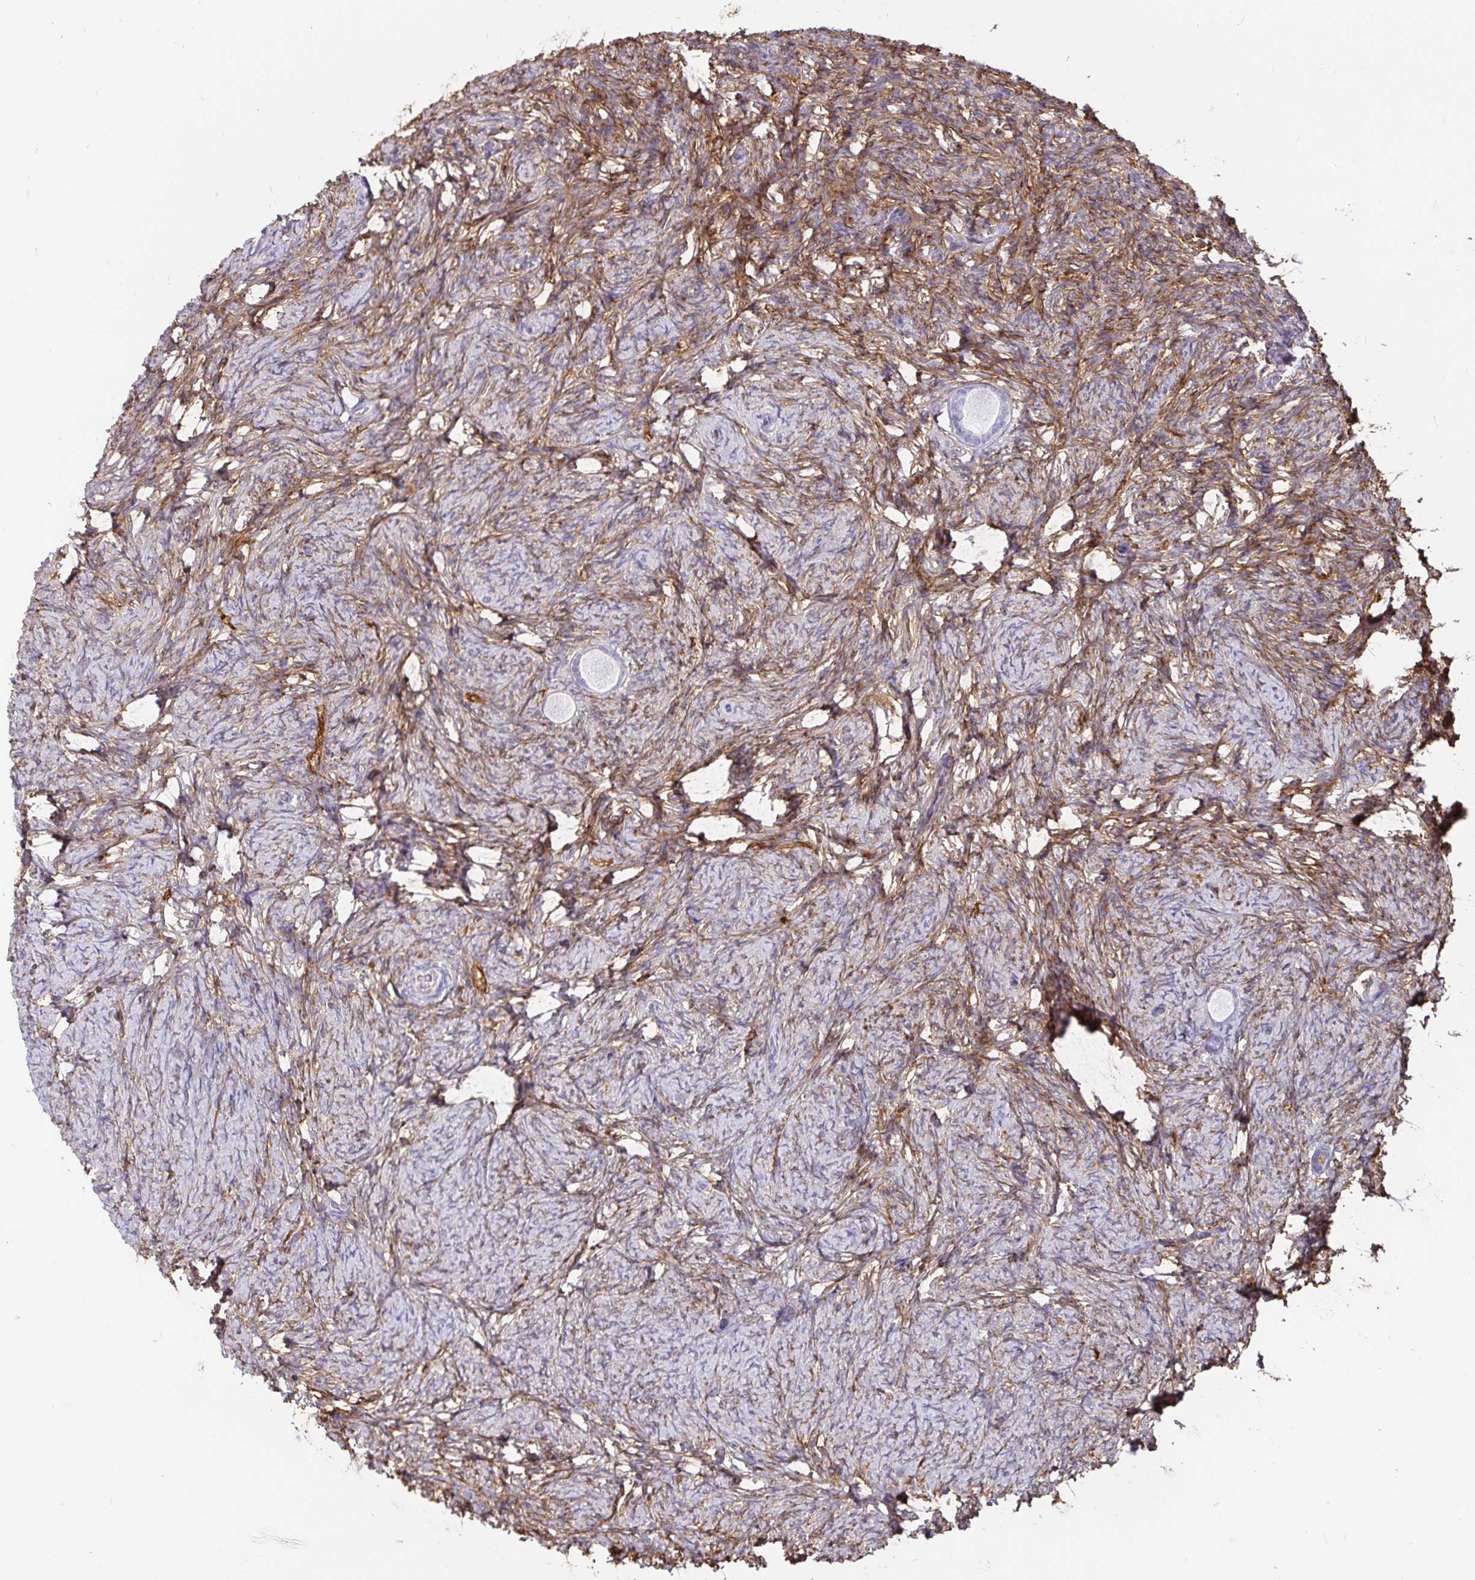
{"staining": {"intensity": "negative", "quantity": "none", "location": "none"}, "tissue": "ovary", "cell_type": "Follicle cells", "image_type": "normal", "snomed": [{"axis": "morphology", "description": "Normal tissue, NOS"}, {"axis": "topography", "description": "Ovary"}], "caption": "Follicle cells are negative for protein expression in benign human ovary. The staining was performed using DAB to visualize the protein expression in brown, while the nuclei were stained in blue with hematoxylin (Magnification: 20x).", "gene": "ANXA2", "patient": {"sex": "female", "age": 34}}